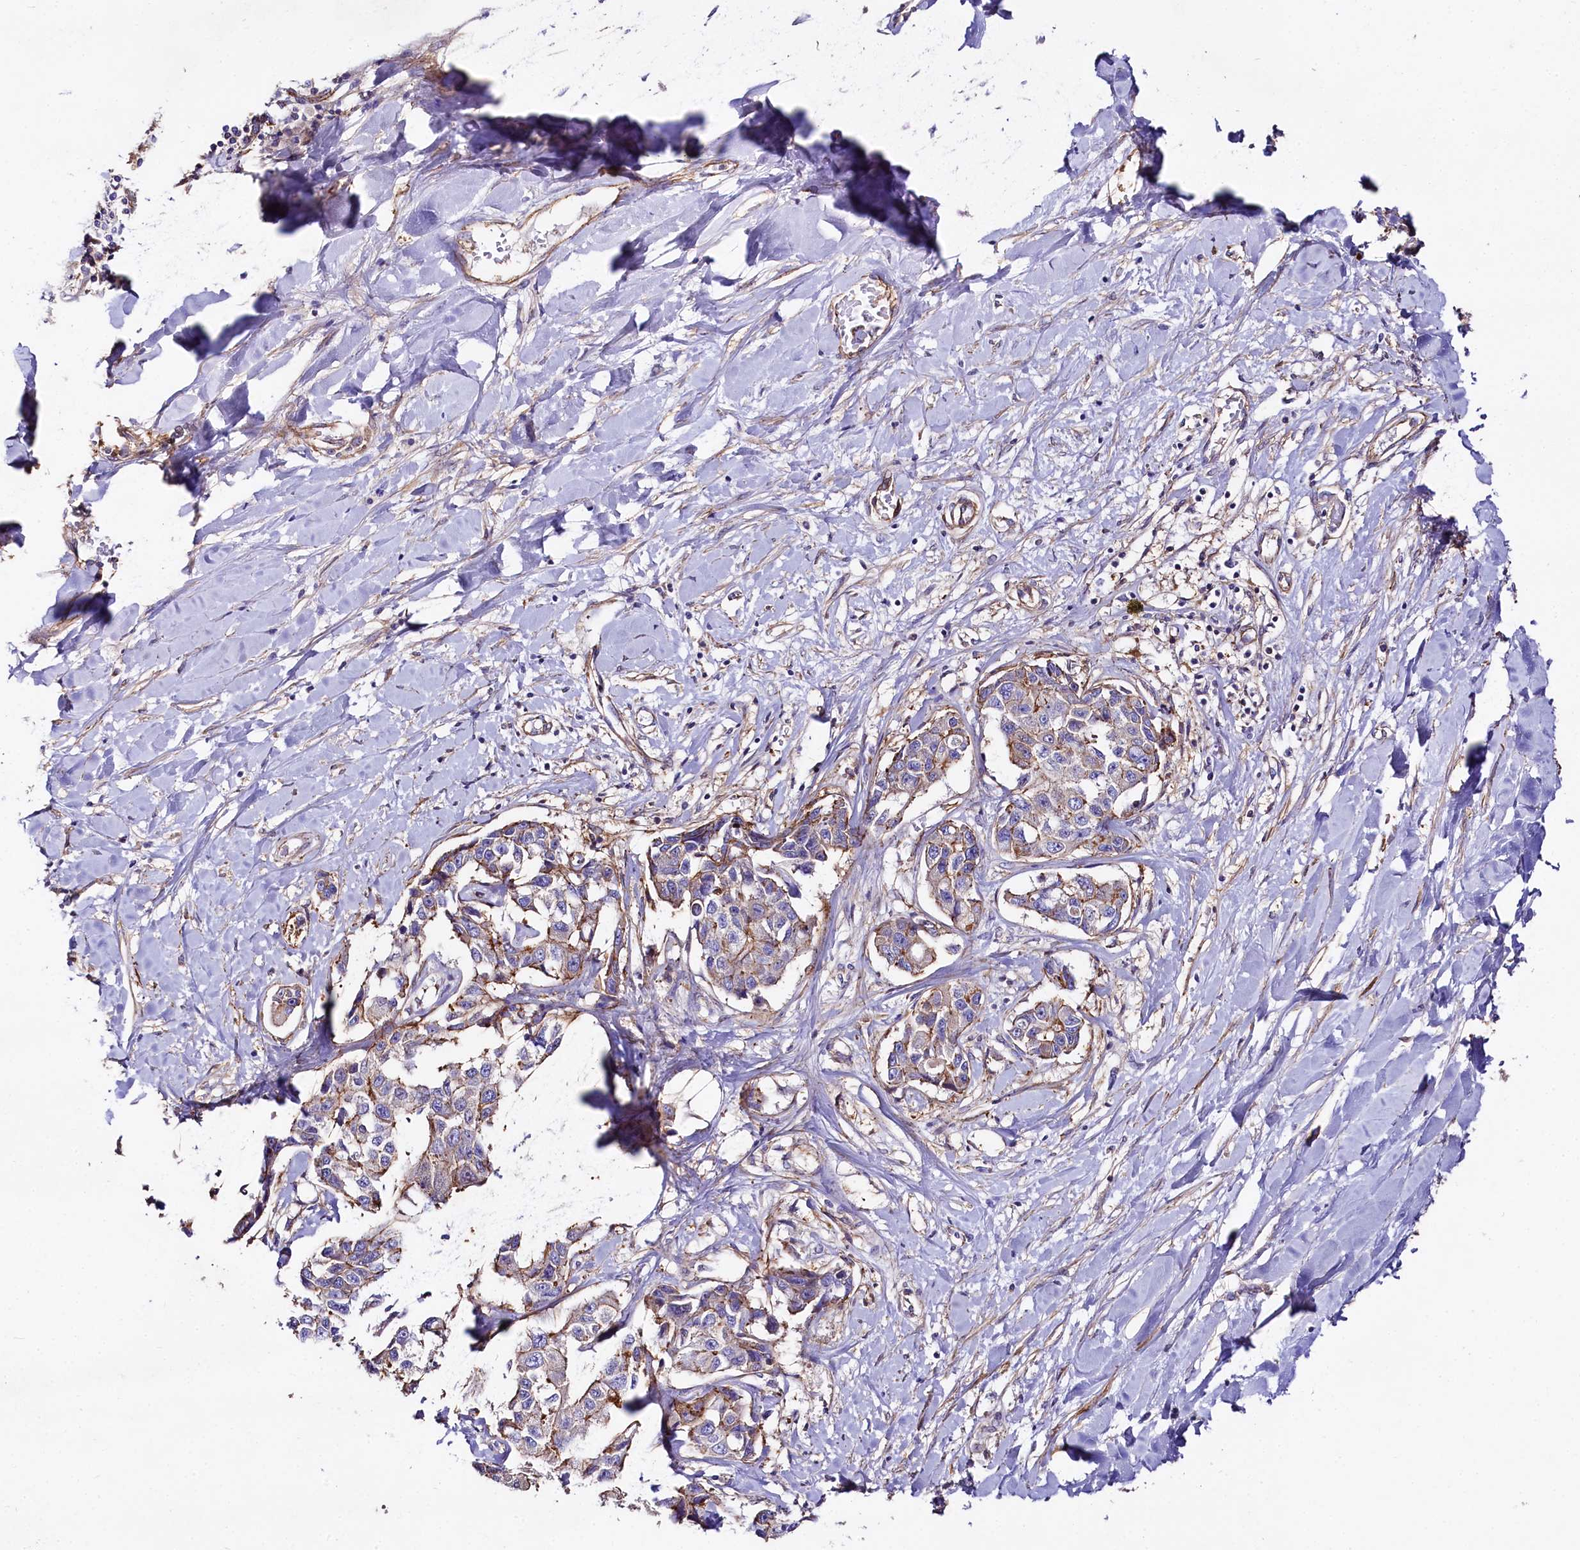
{"staining": {"intensity": "weak", "quantity": "25%-75%", "location": "cytoplasmic/membranous"}, "tissue": "liver cancer", "cell_type": "Tumor cells", "image_type": "cancer", "snomed": [{"axis": "morphology", "description": "Cholangiocarcinoma"}, {"axis": "topography", "description": "Liver"}], "caption": "Immunohistochemical staining of human liver cancer exhibits weak cytoplasmic/membranous protein expression in about 25%-75% of tumor cells. (Stains: DAB (3,3'-diaminobenzidine) in brown, nuclei in blue, Microscopy: brightfield microscopy at high magnification).", "gene": "FCHSD2", "patient": {"sex": "male", "age": 59}}